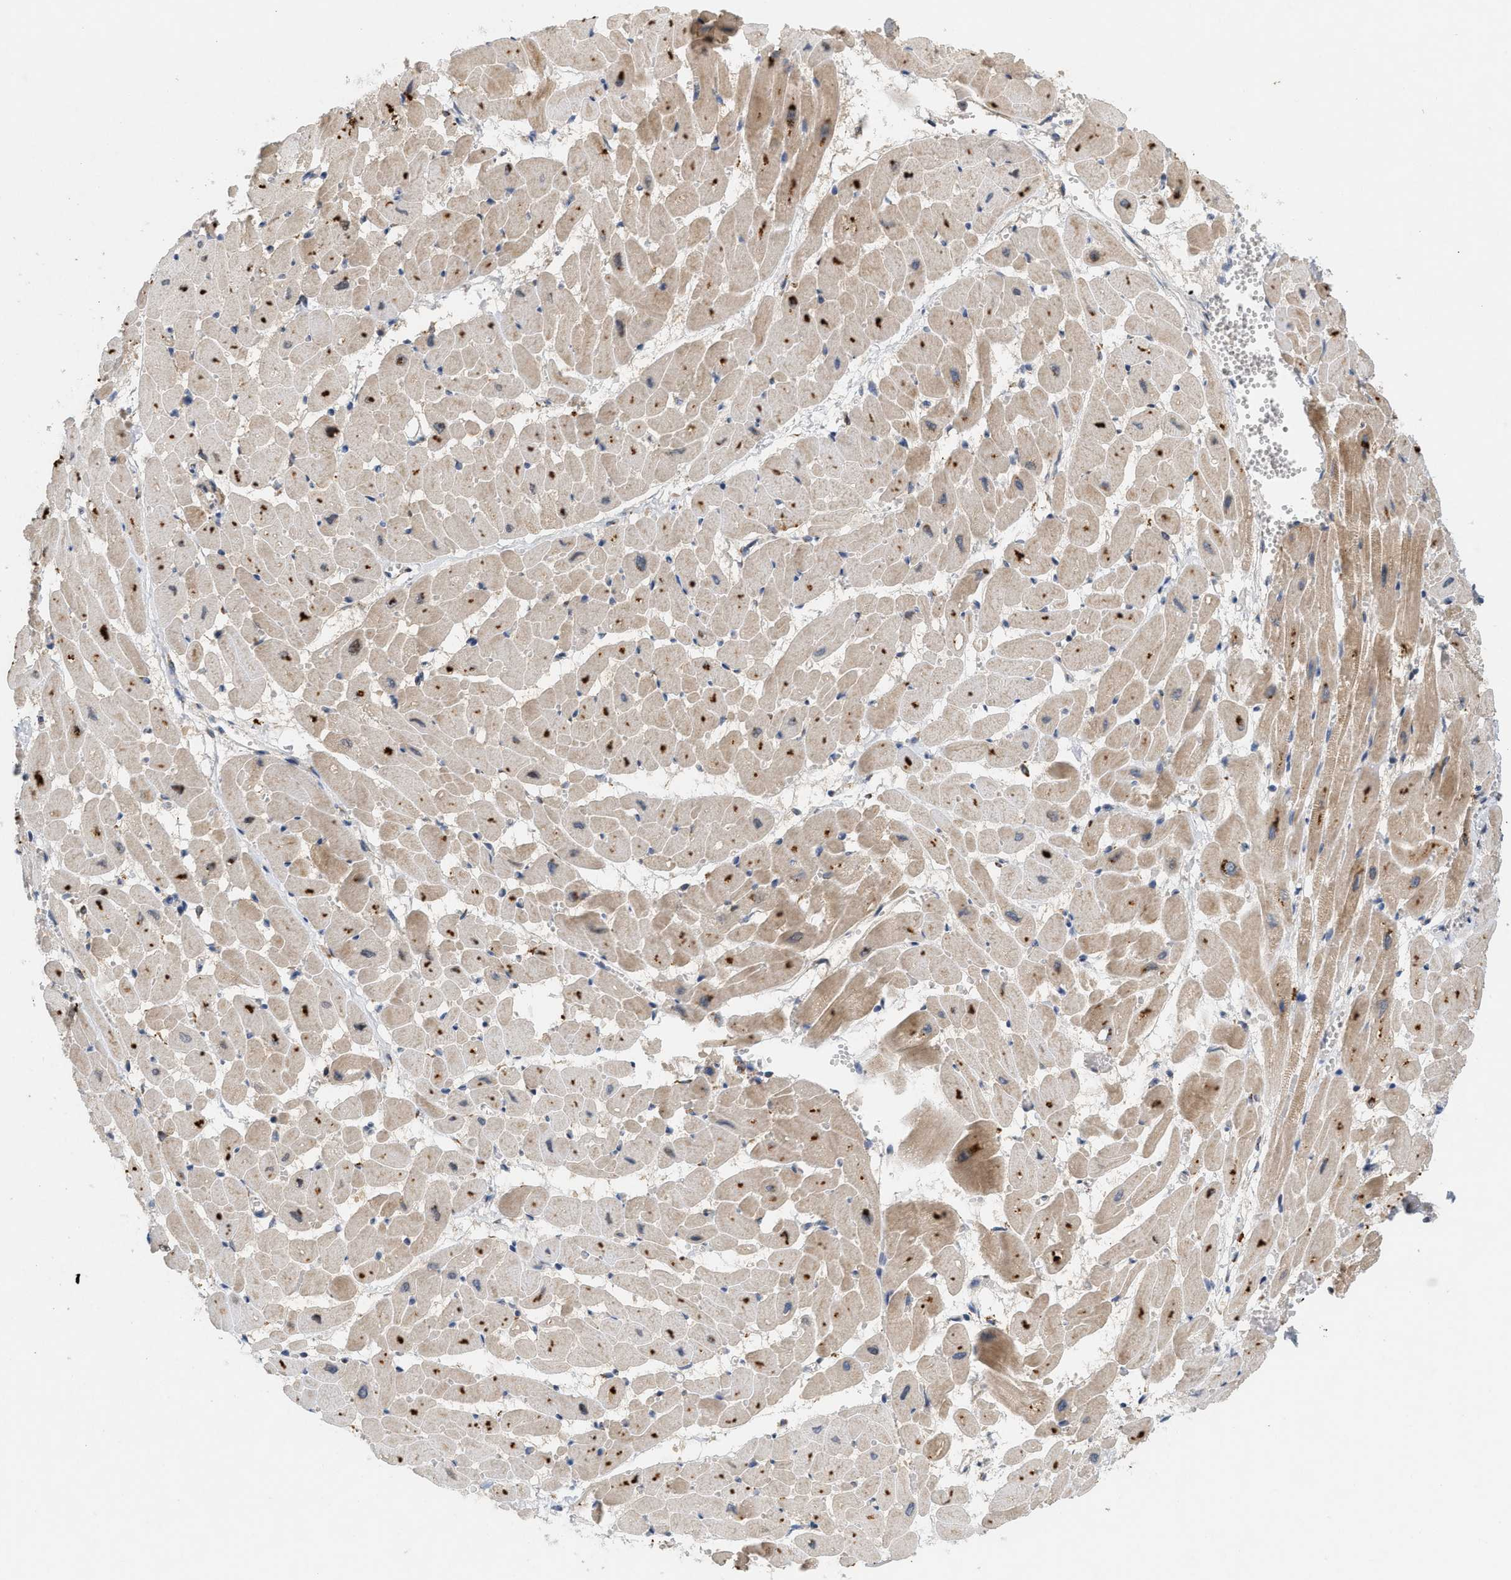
{"staining": {"intensity": "strong", "quantity": "<25%", "location": "cytoplasmic/membranous"}, "tissue": "heart muscle", "cell_type": "Cardiomyocytes", "image_type": "normal", "snomed": [{"axis": "morphology", "description": "Normal tissue, NOS"}, {"axis": "topography", "description": "Heart"}], "caption": "Strong cytoplasmic/membranous staining is present in approximately <25% of cardiomyocytes in unremarkable heart muscle. The staining was performed using DAB to visualize the protein expression in brown, while the nuclei were stained in blue with hematoxylin (Magnification: 20x).", "gene": "MCU", "patient": {"sex": "male", "age": 45}}